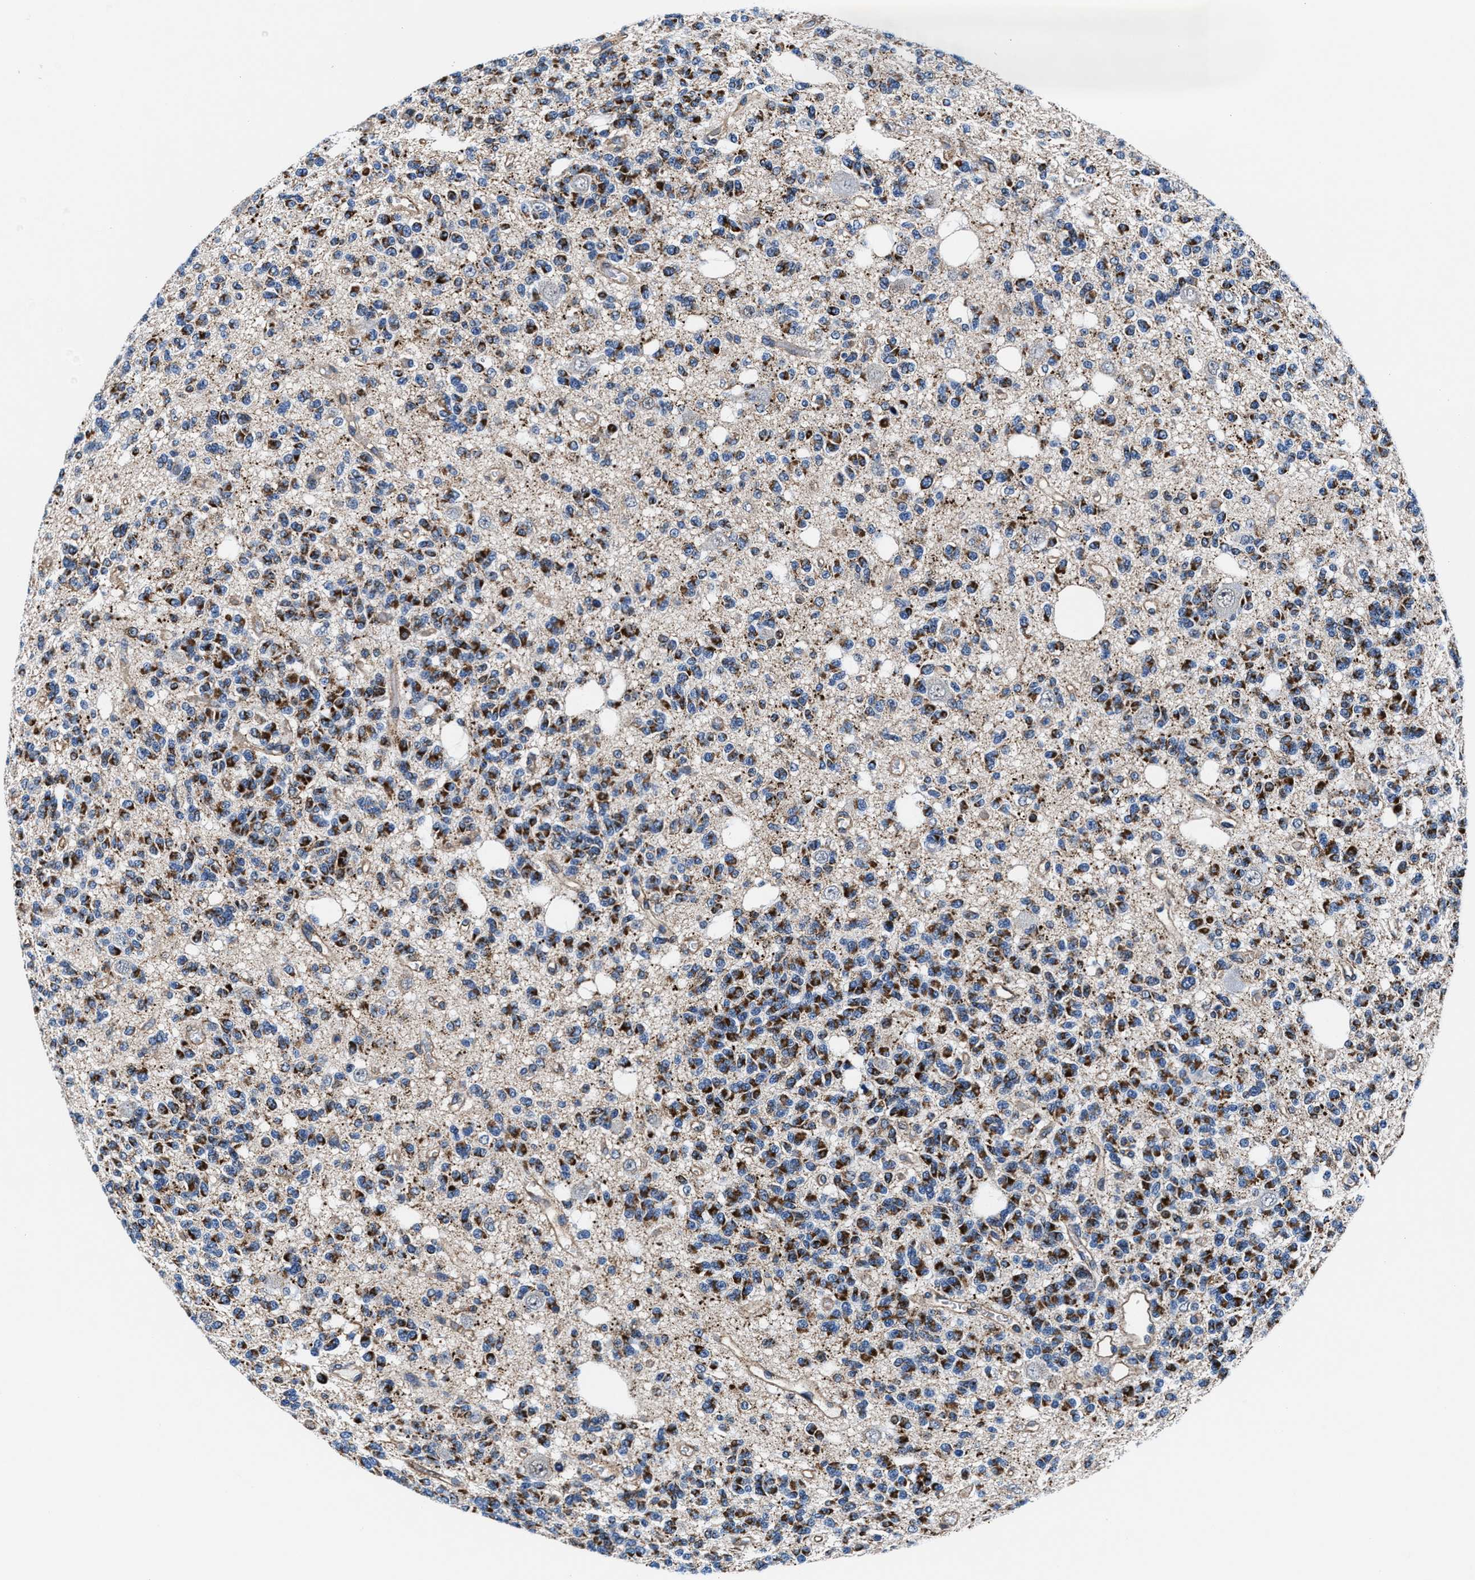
{"staining": {"intensity": "strong", "quantity": "25%-75%", "location": "cytoplasmic/membranous"}, "tissue": "glioma", "cell_type": "Tumor cells", "image_type": "cancer", "snomed": [{"axis": "morphology", "description": "Glioma, malignant, Low grade"}, {"axis": "topography", "description": "Brain"}], "caption": "There is high levels of strong cytoplasmic/membranous staining in tumor cells of low-grade glioma (malignant), as demonstrated by immunohistochemical staining (brown color).", "gene": "NKTR", "patient": {"sex": "male", "age": 38}}